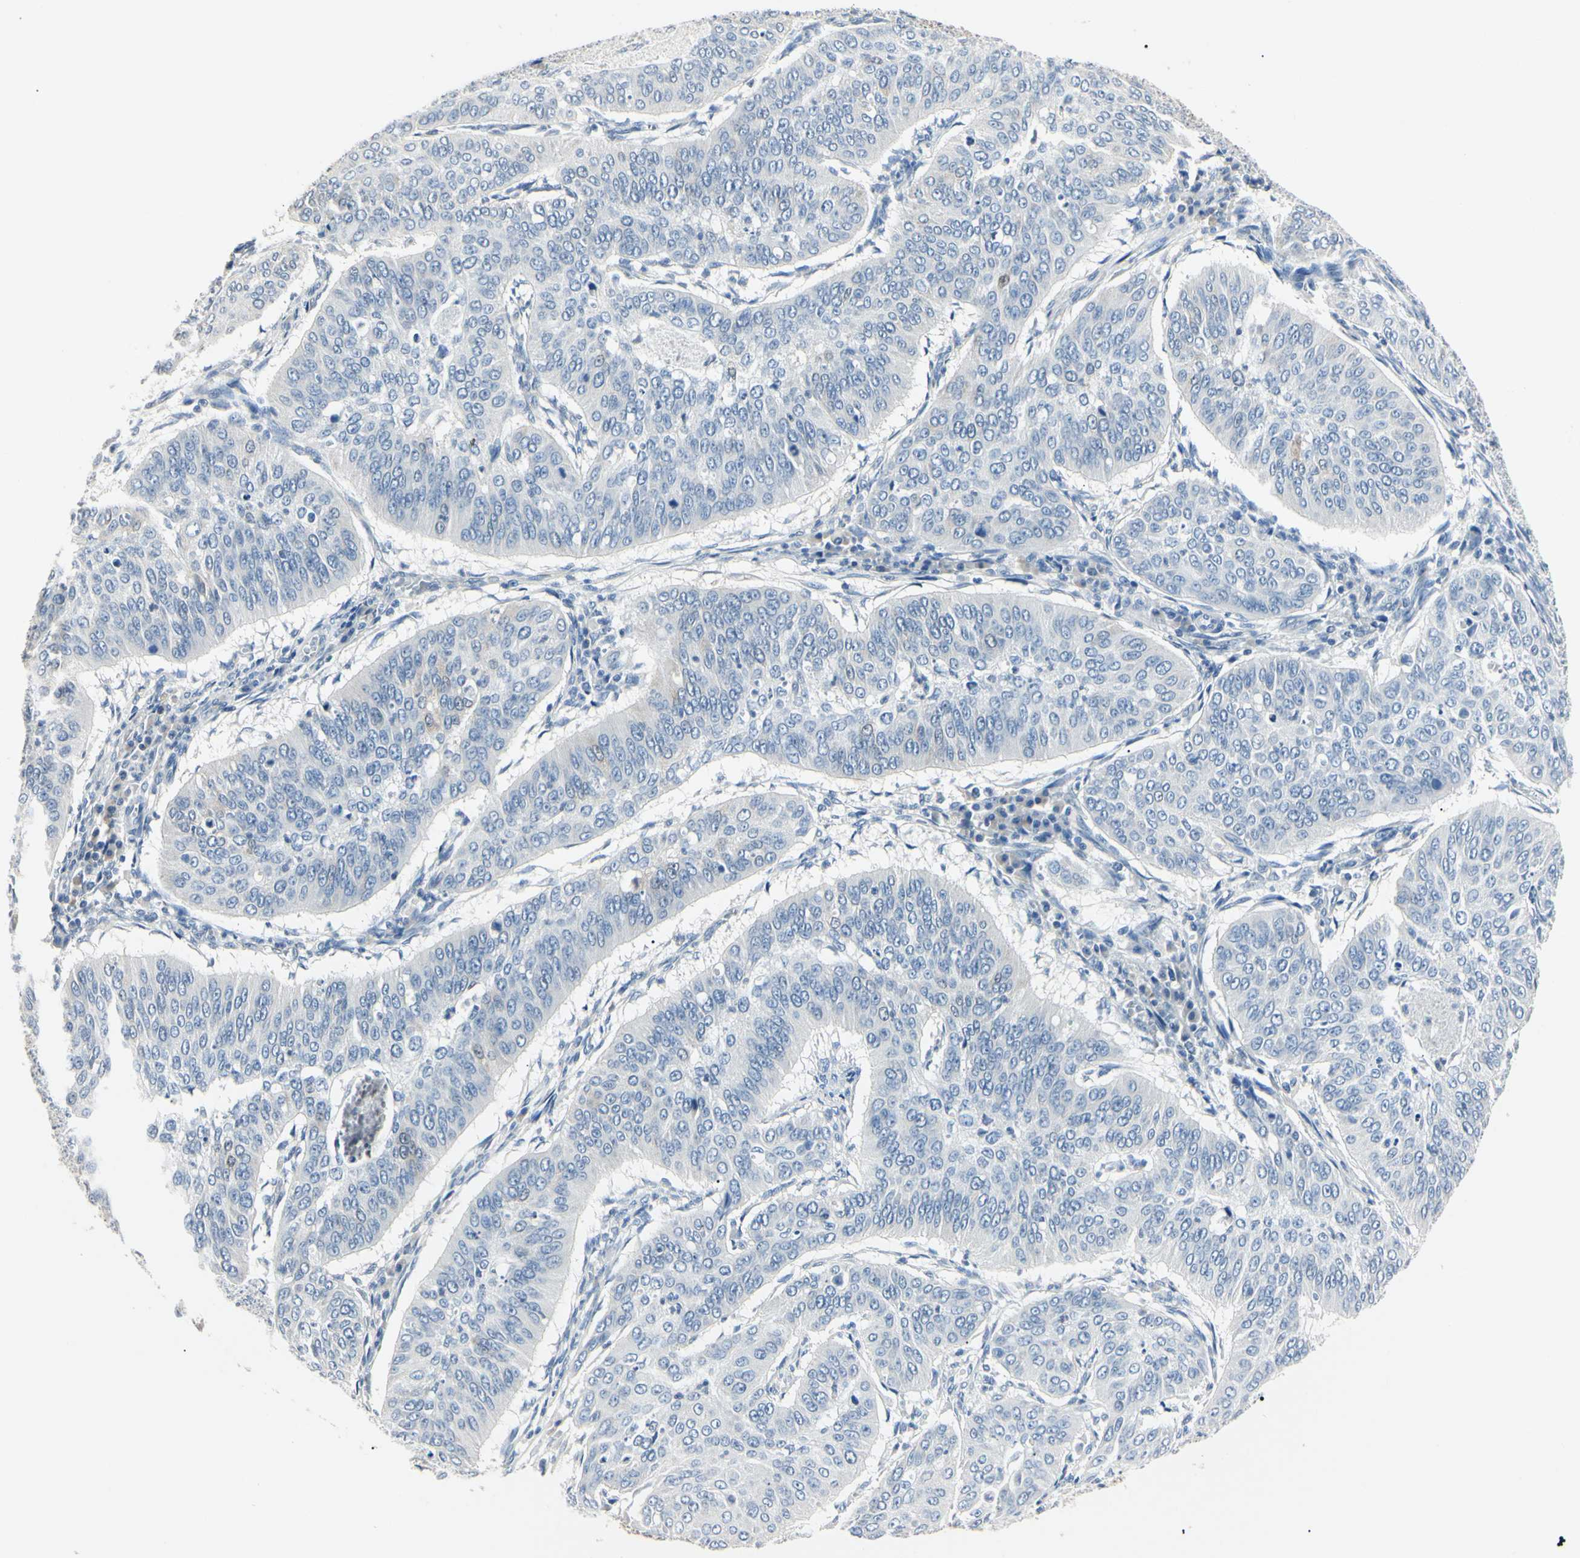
{"staining": {"intensity": "weak", "quantity": "<25%", "location": "cytoplasmic/membranous"}, "tissue": "cervical cancer", "cell_type": "Tumor cells", "image_type": "cancer", "snomed": [{"axis": "morphology", "description": "Normal tissue, NOS"}, {"axis": "morphology", "description": "Squamous cell carcinoma, NOS"}, {"axis": "topography", "description": "Cervix"}], "caption": "High magnification brightfield microscopy of cervical cancer (squamous cell carcinoma) stained with DAB (brown) and counterstained with hematoxylin (blue): tumor cells show no significant positivity. (DAB (3,3'-diaminobenzidine) immunohistochemistry, high magnification).", "gene": "AKR1C3", "patient": {"sex": "female", "age": 39}}